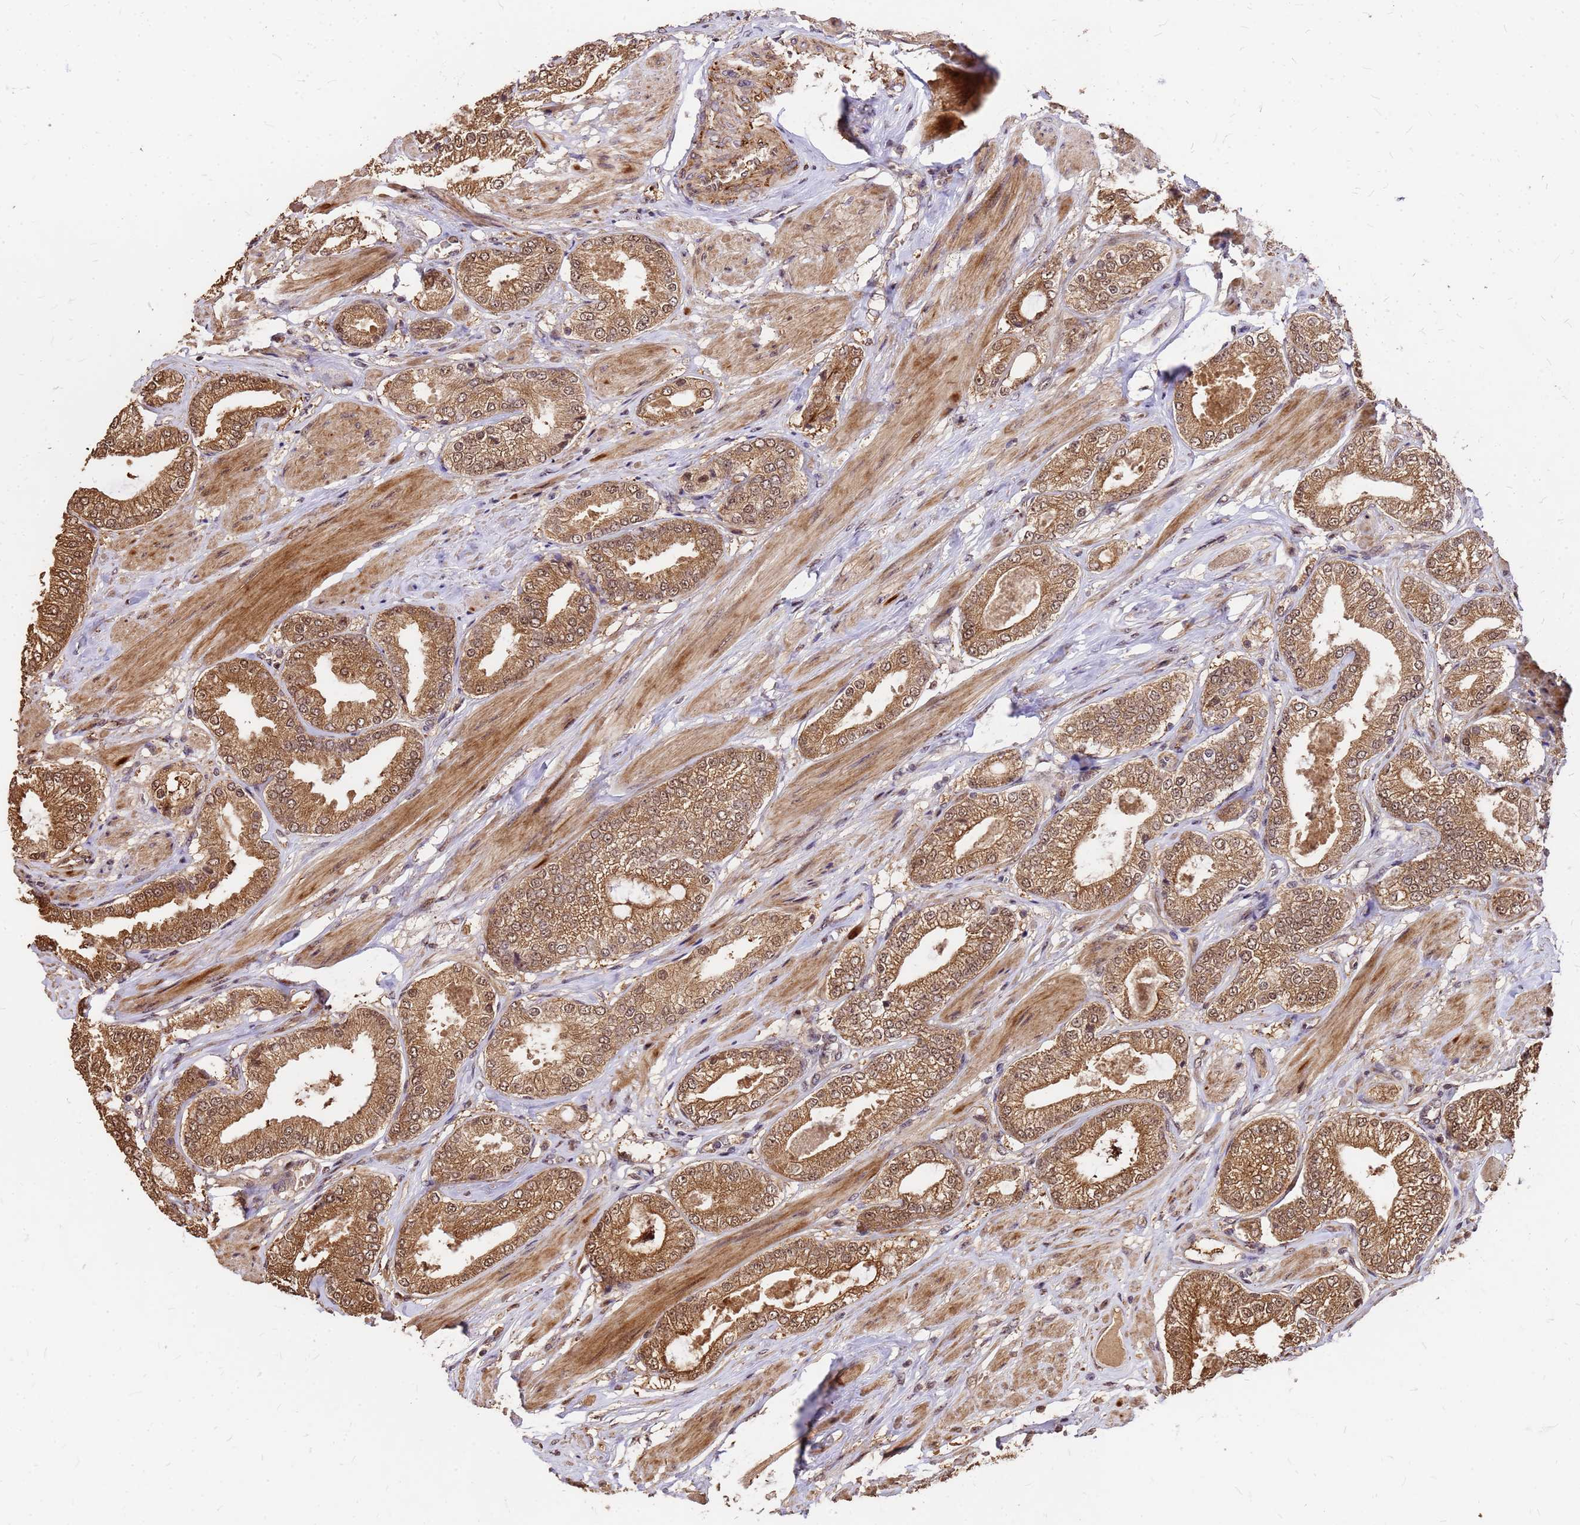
{"staining": {"intensity": "moderate", "quantity": ">75%", "location": "cytoplasmic/membranous,nuclear"}, "tissue": "prostate cancer", "cell_type": "Tumor cells", "image_type": "cancer", "snomed": [{"axis": "morphology", "description": "Adenocarcinoma, High grade"}, {"axis": "topography", "description": "Prostate and seminal vesicle, NOS"}], "caption": "Approximately >75% of tumor cells in adenocarcinoma (high-grade) (prostate) display moderate cytoplasmic/membranous and nuclear protein expression as visualized by brown immunohistochemical staining.", "gene": "GPATCH8", "patient": {"sex": "male", "age": 64}}